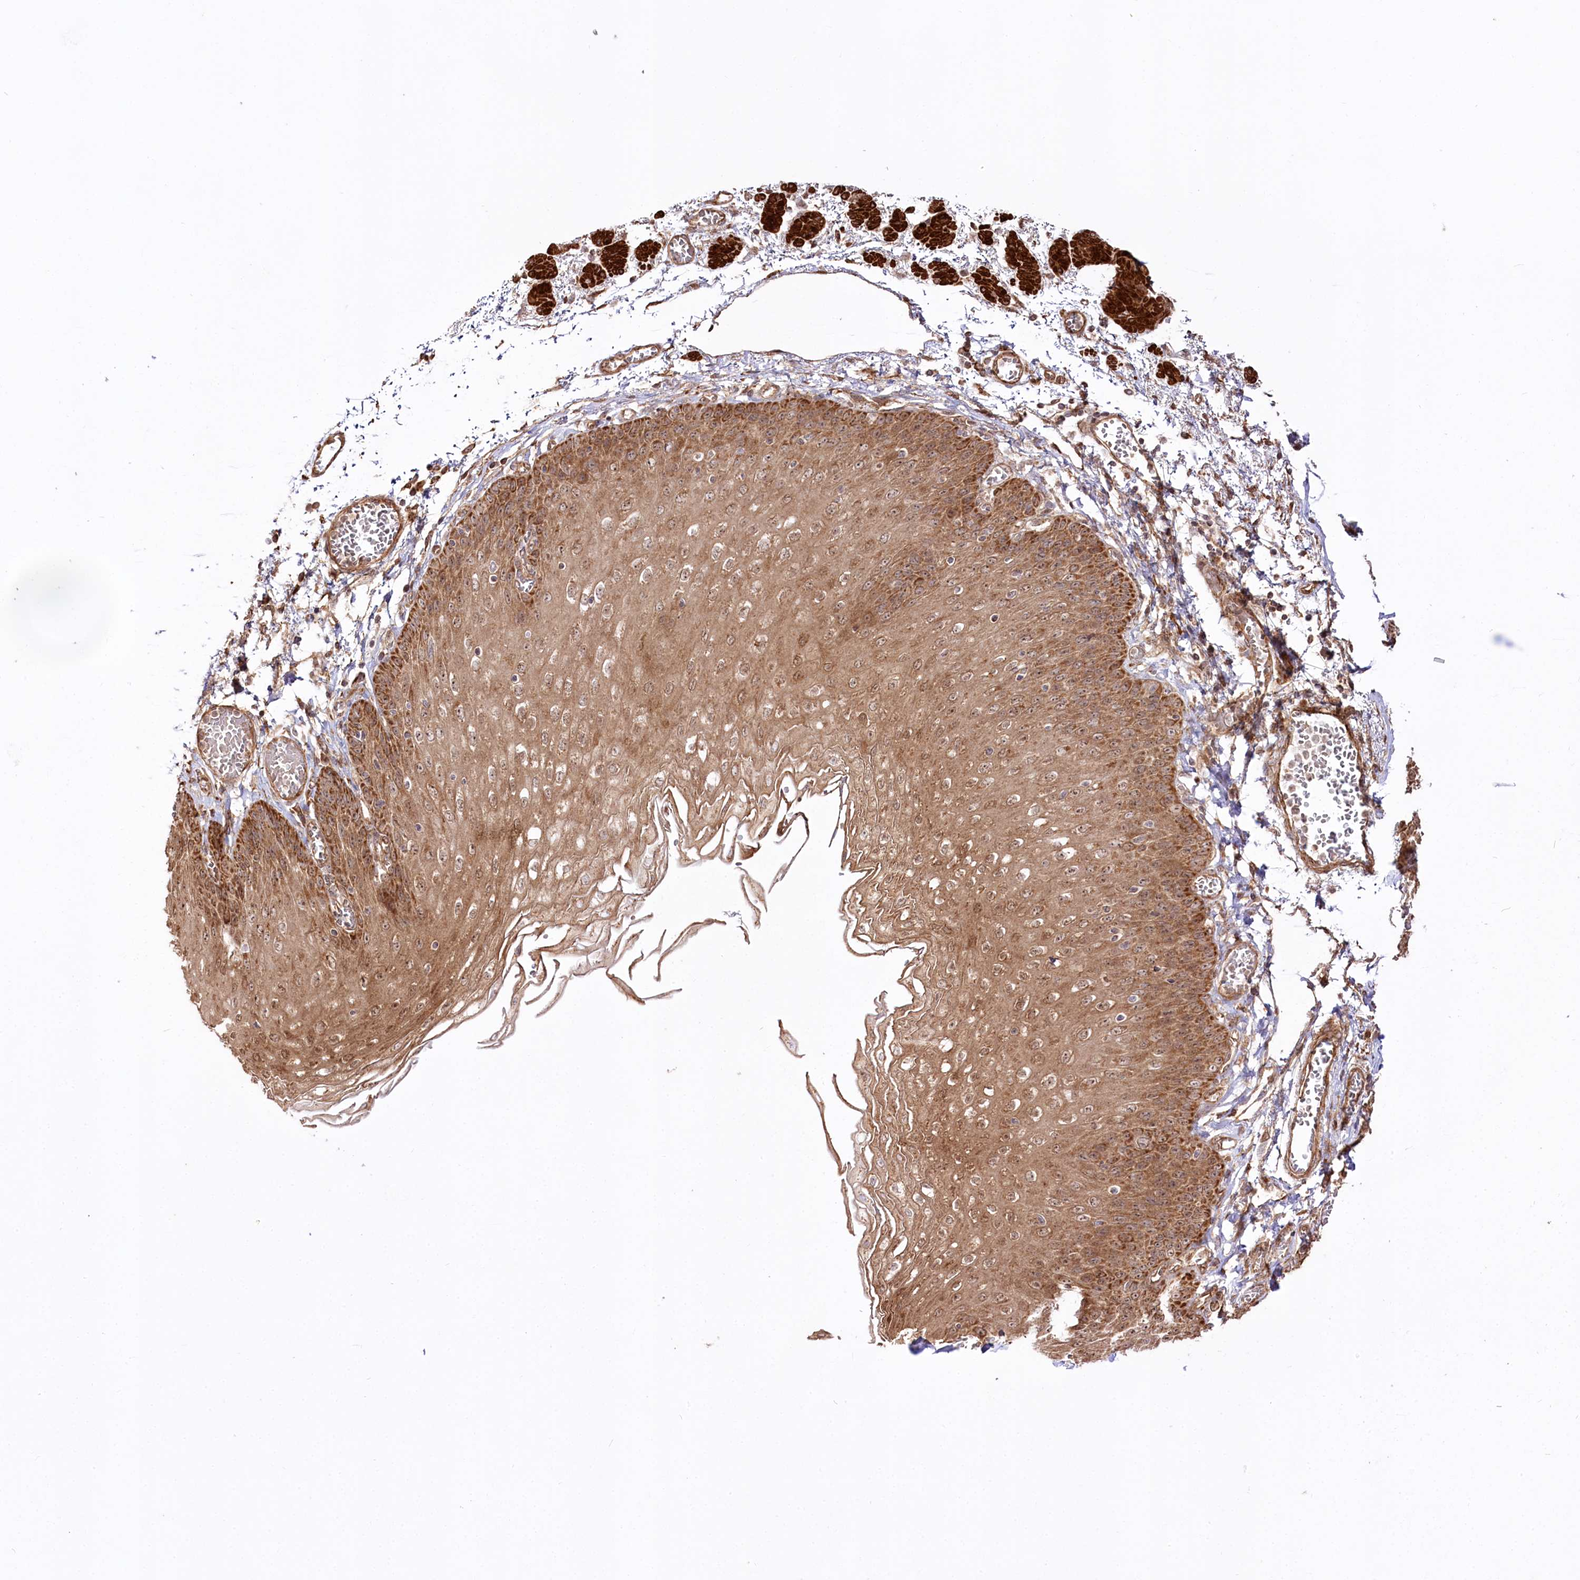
{"staining": {"intensity": "moderate", "quantity": ">75%", "location": "cytoplasmic/membranous,nuclear"}, "tissue": "esophagus", "cell_type": "Squamous epithelial cells", "image_type": "normal", "snomed": [{"axis": "morphology", "description": "Normal tissue, NOS"}, {"axis": "topography", "description": "Esophagus"}], "caption": "The micrograph shows staining of benign esophagus, revealing moderate cytoplasmic/membranous,nuclear protein positivity (brown color) within squamous epithelial cells.", "gene": "REXO2", "patient": {"sex": "male", "age": 81}}